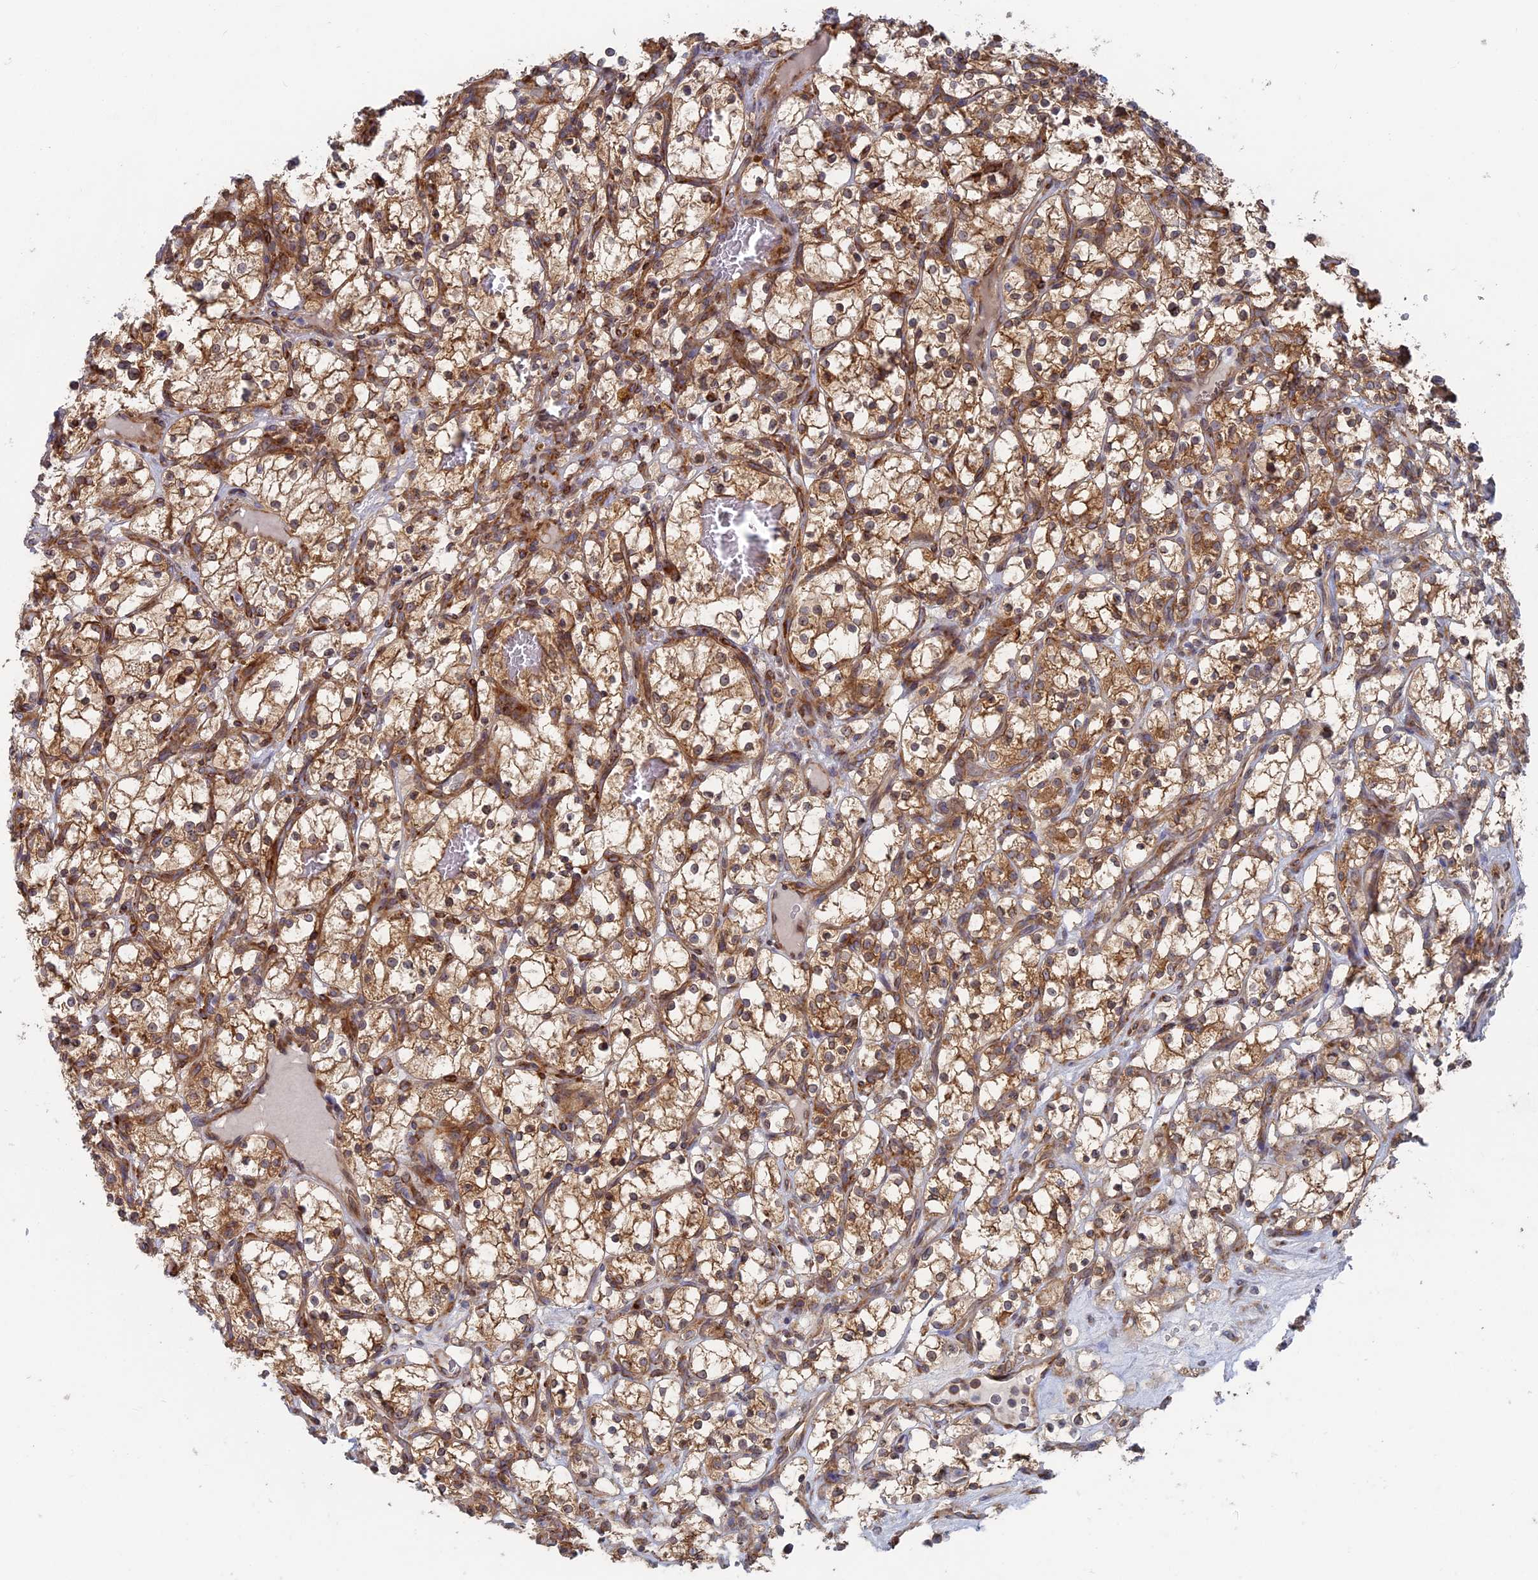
{"staining": {"intensity": "moderate", "quantity": ">75%", "location": "cytoplasmic/membranous"}, "tissue": "renal cancer", "cell_type": "Tumor cells", "image_type": "cancer", "snomed": [{"axis": "morphology", "description": "Adenocarcinoma, NOS"}, {"axis": "topography", "description": "Kidney"}], "caption": "The micrograph displays staining of renal cancer (adenocarcinoma), revealing moderate cytoplasmic/membranous protein expression (brown color) within tumor cells.", "gene": "TBC1D30", "patient": {"sex": "female", "age": 69}}